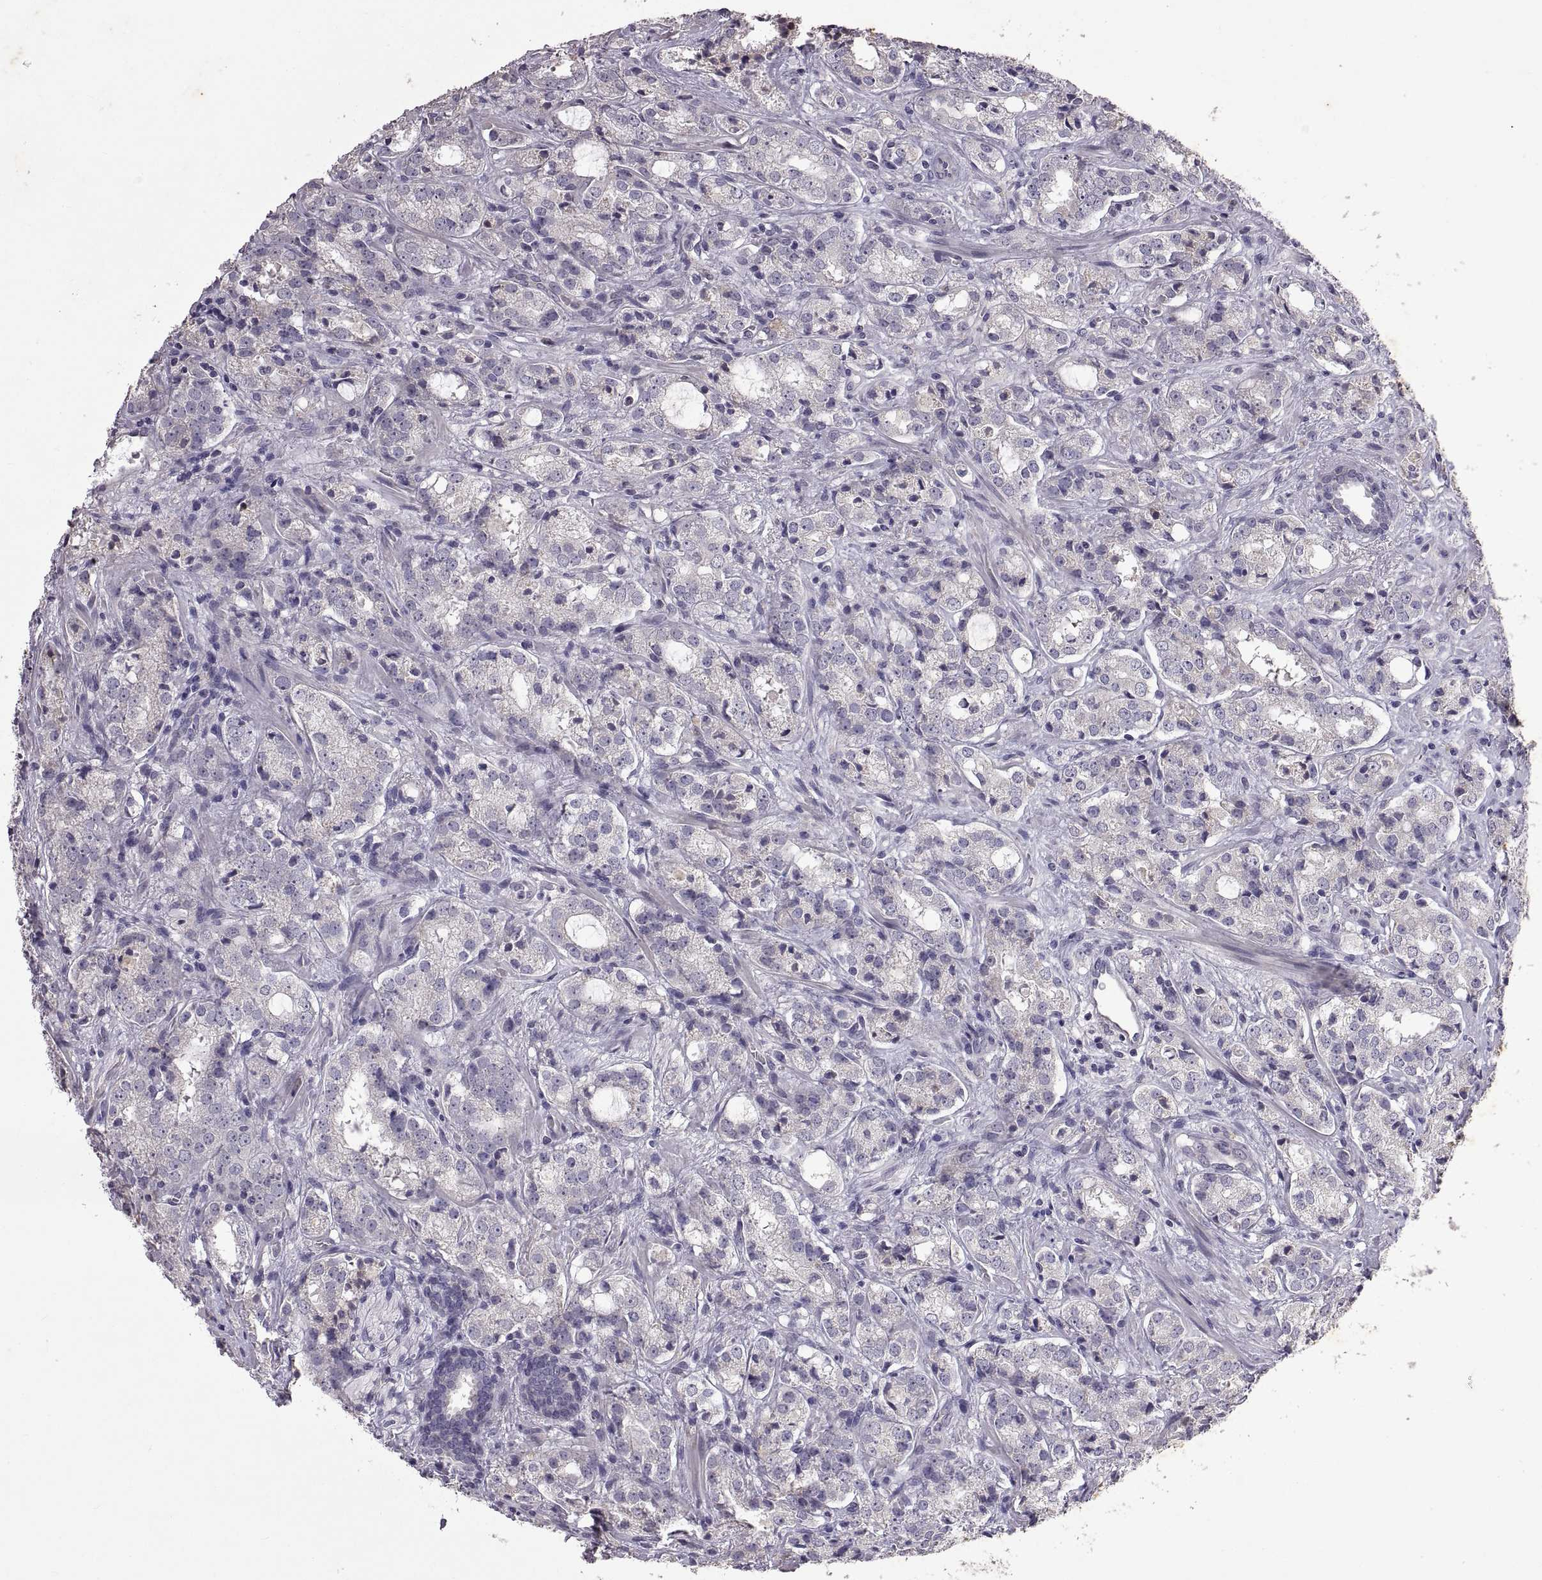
{"staining": {"intensity": "negative", "quantity": "none", "location": "none"}, "tissue": "prostate cancer", "cell_type": "Tumor cells", "image_type": "cancer", "snomed": [{"axis": "morphology", "description": "Adenocarcinoma, NOS"}, {"axis": "topography", "description": "Prostate"}], "caption": "Immunohistochemistry of adenocarcinoma (prostate) shows no staining in tumor cells.", "gene": "DEFB136", "patient": {"sex": "male", "age": 66}}